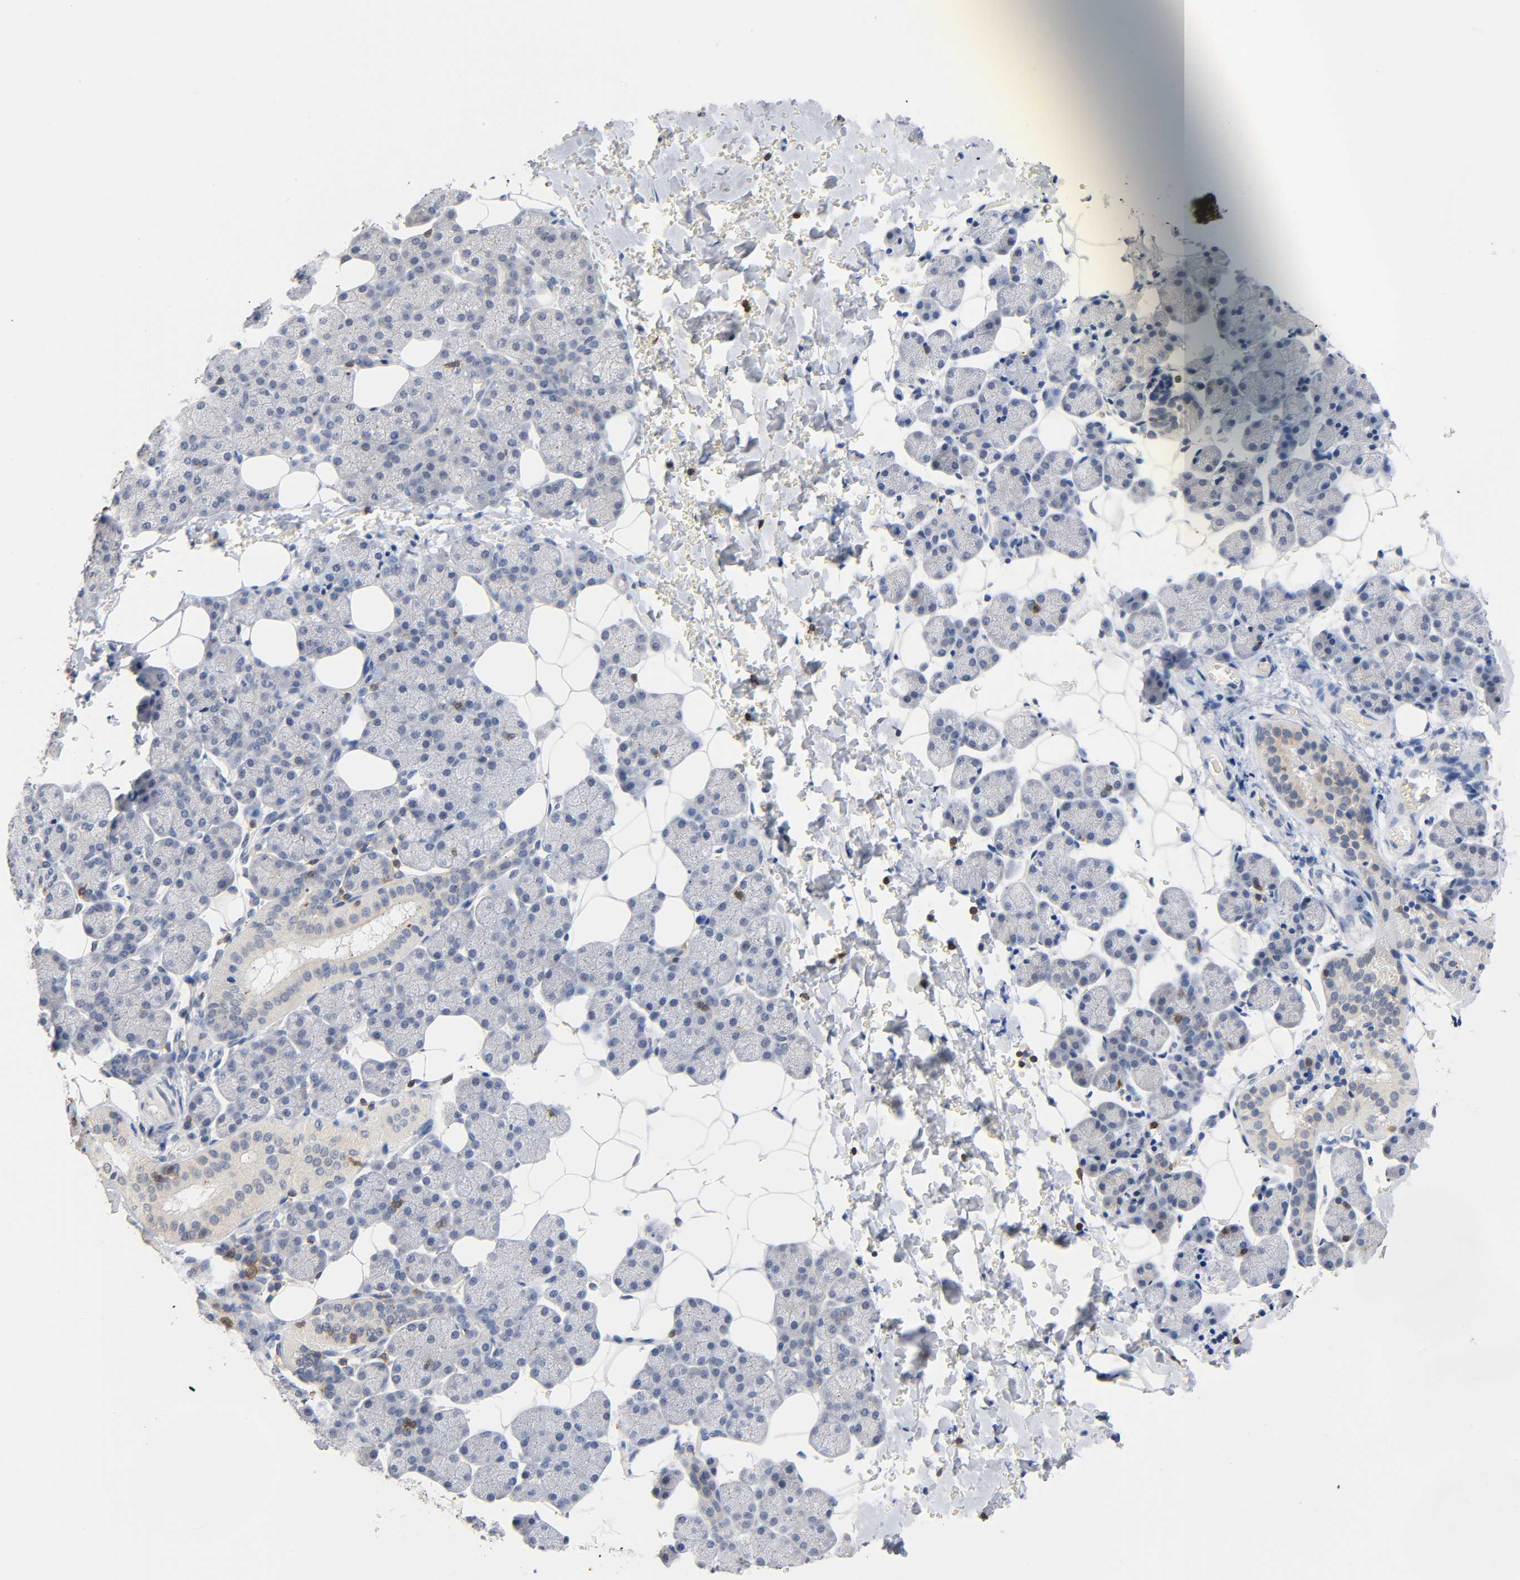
{"staining": {"intensity": "weak", "quantity": "25%-75%", "location": "cytoplasmic/membranous"}, "tissue": "salivary gland", "cell_type": "Glandular cells", "image_type": "normal", "snomed": [{"axis": "morphology", "description": "Normal tissue, NOS"}, {"axis": "topography", "description": "Lymph node"}, {"axis": "topography", "description": "Salivary gland"}], "caption": "Protein expression analysis of normal salivary gland demonstrates weak cytoplasmic/membranous expression in about 25%-75% of glandular cells.", "gene": "UCKL1", "patient": {"sex": "male", "age": 8}}